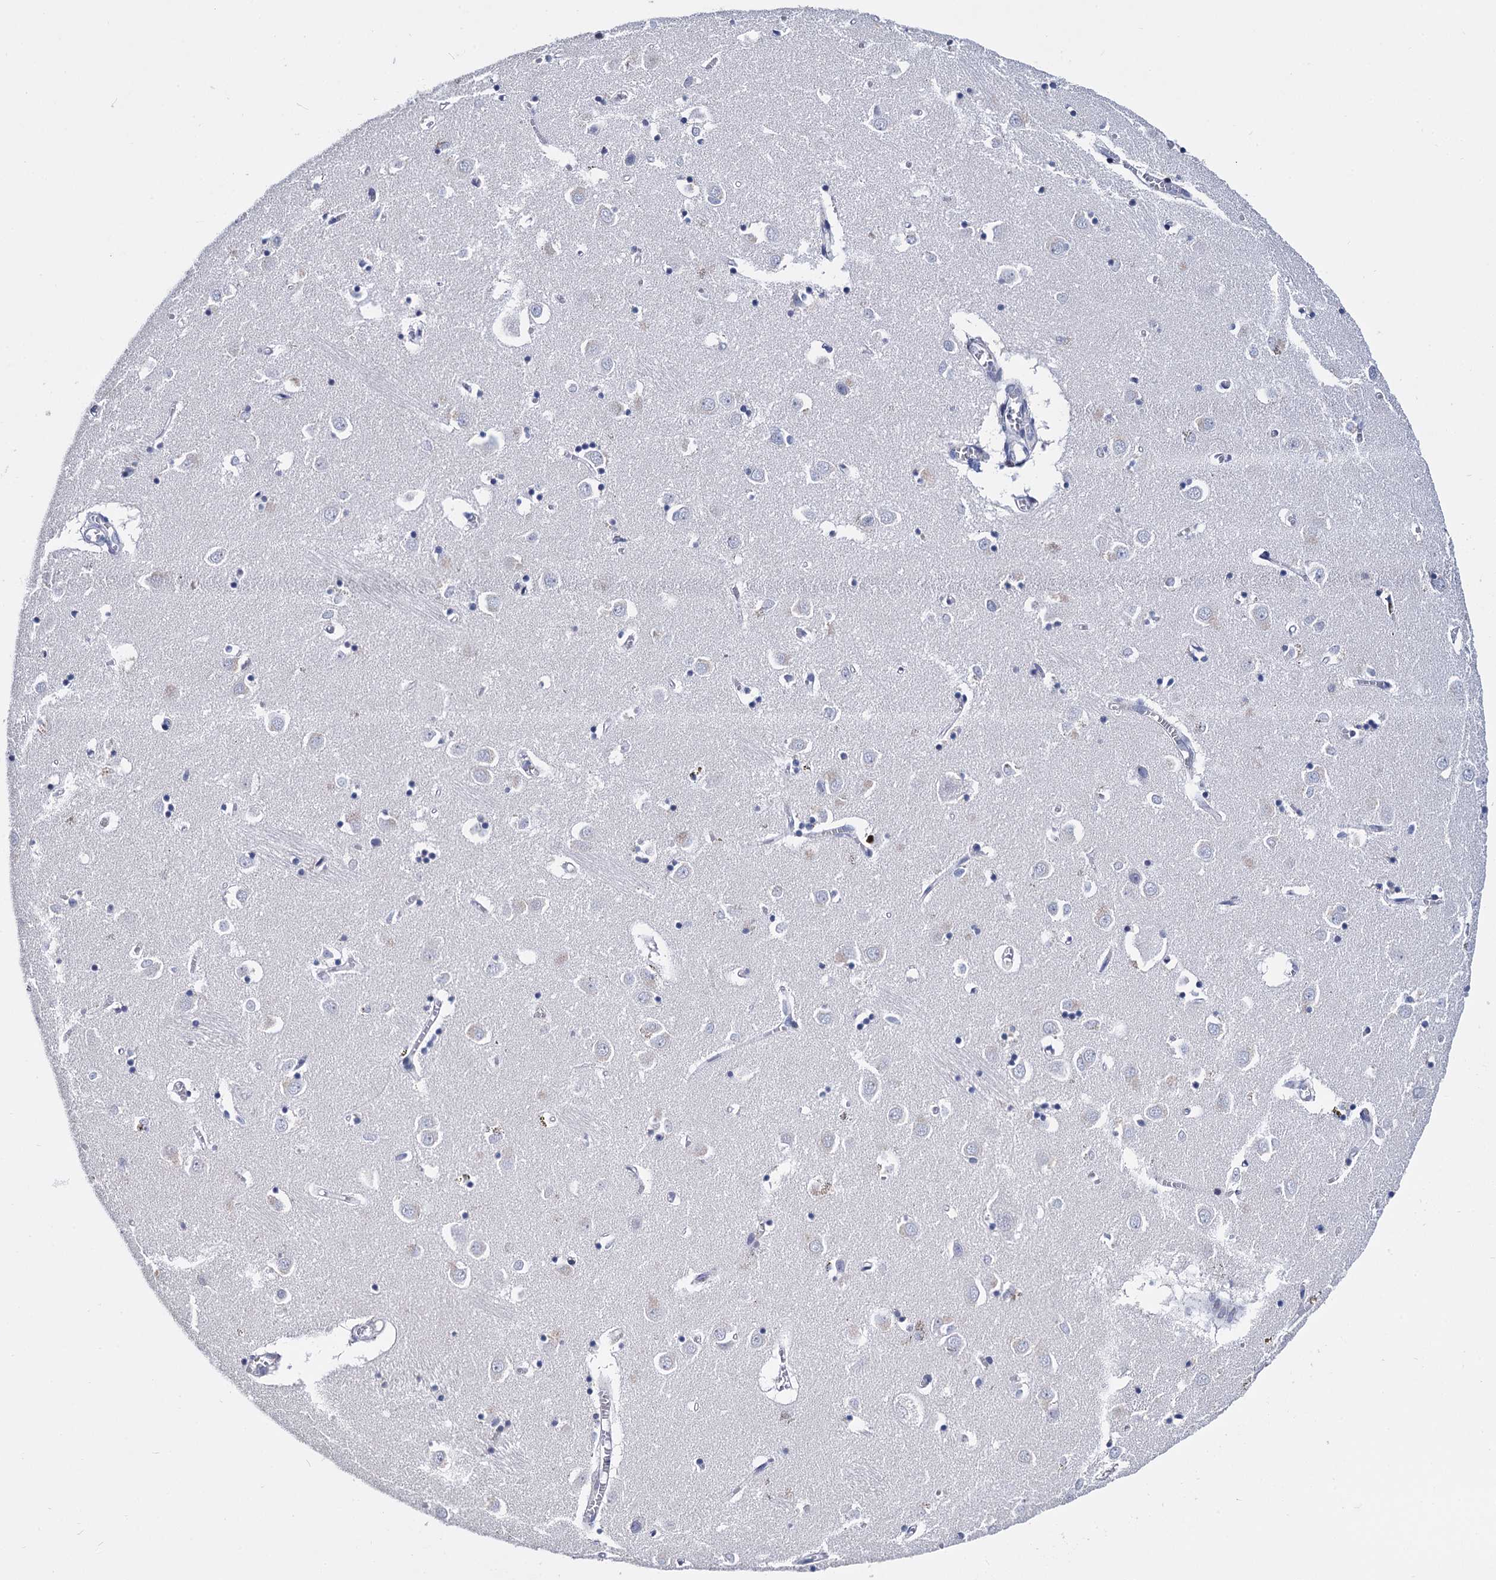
{"staining": {"intensity": "negative", "quantity": "none", "location": "none"}, "tissue": "caudate", "cell_type": "Glial cells", "image_type": "normal", "snomed": [{"axis": "morphology", "description": "Normal tissue, NOS"}, {"axis": "topography", "description": "Lateral ventricle wall"}], "caption": "DAB immunohistochemical staining of normal caudate demonstrates no significant positivity in glial cells. (DAB IHC with hematoxylin counter stain).", "gene": "MAGEA4", "patient": {"sex": "male", "age": 70}}